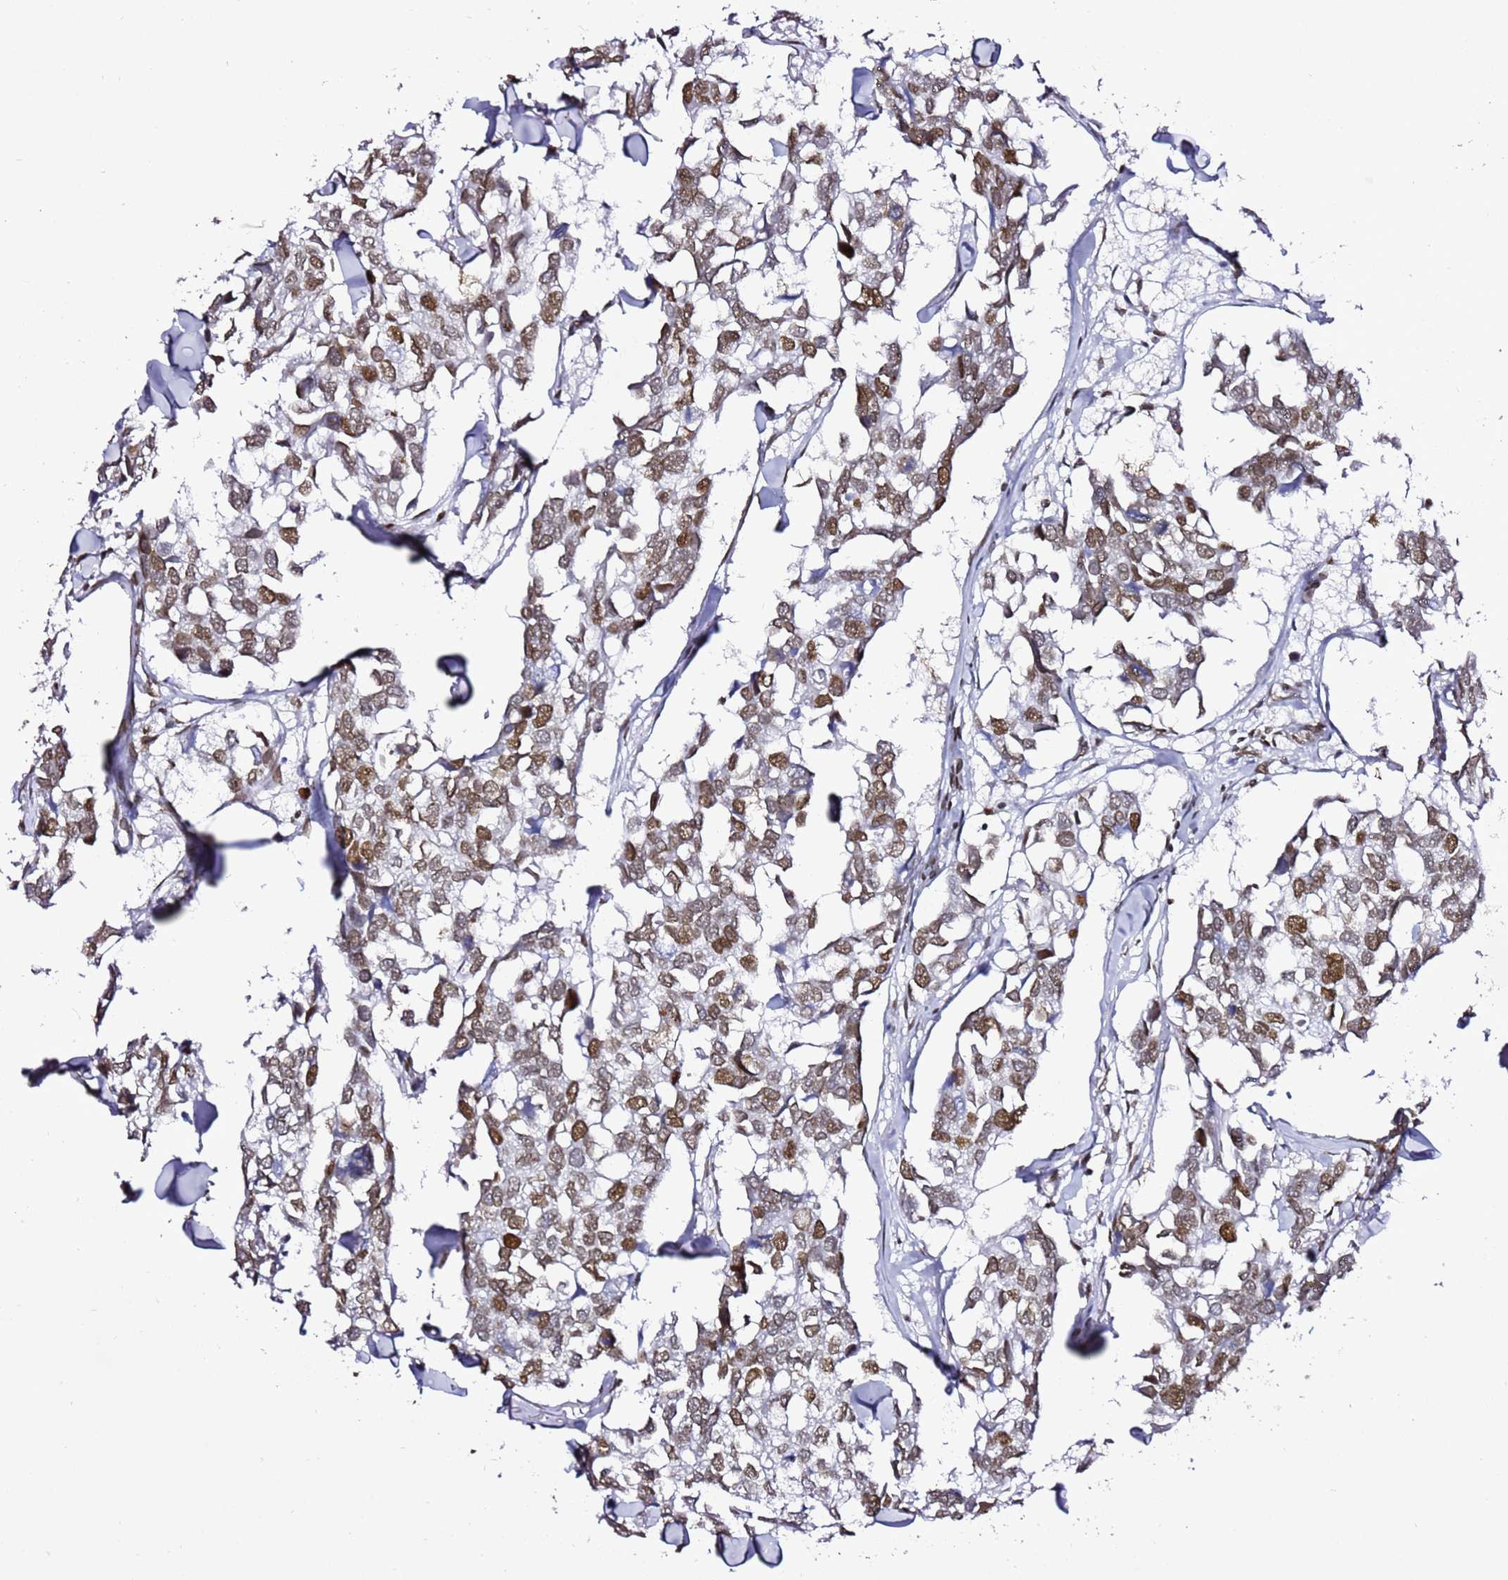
{"staining": {"intensity": "moderate", "quantity": ">75%", "location": "nuclear"}, "tissue": "breast cancer", "cell_type": "Tumor cells", "image_type": "cancer", "snomed": [{"axis": "morphology", "description": "Duct carcinoma"}, {"axis": "topography", "description": "Breast"}], "caption": "This is an image of immunohistochemistry staining of intraductal carcinoma (breast), which shows moderate positivity in the nuclear of tumor cells.", "gene": "POU6F1", "patient": {"sex": "female", "age": 83}}